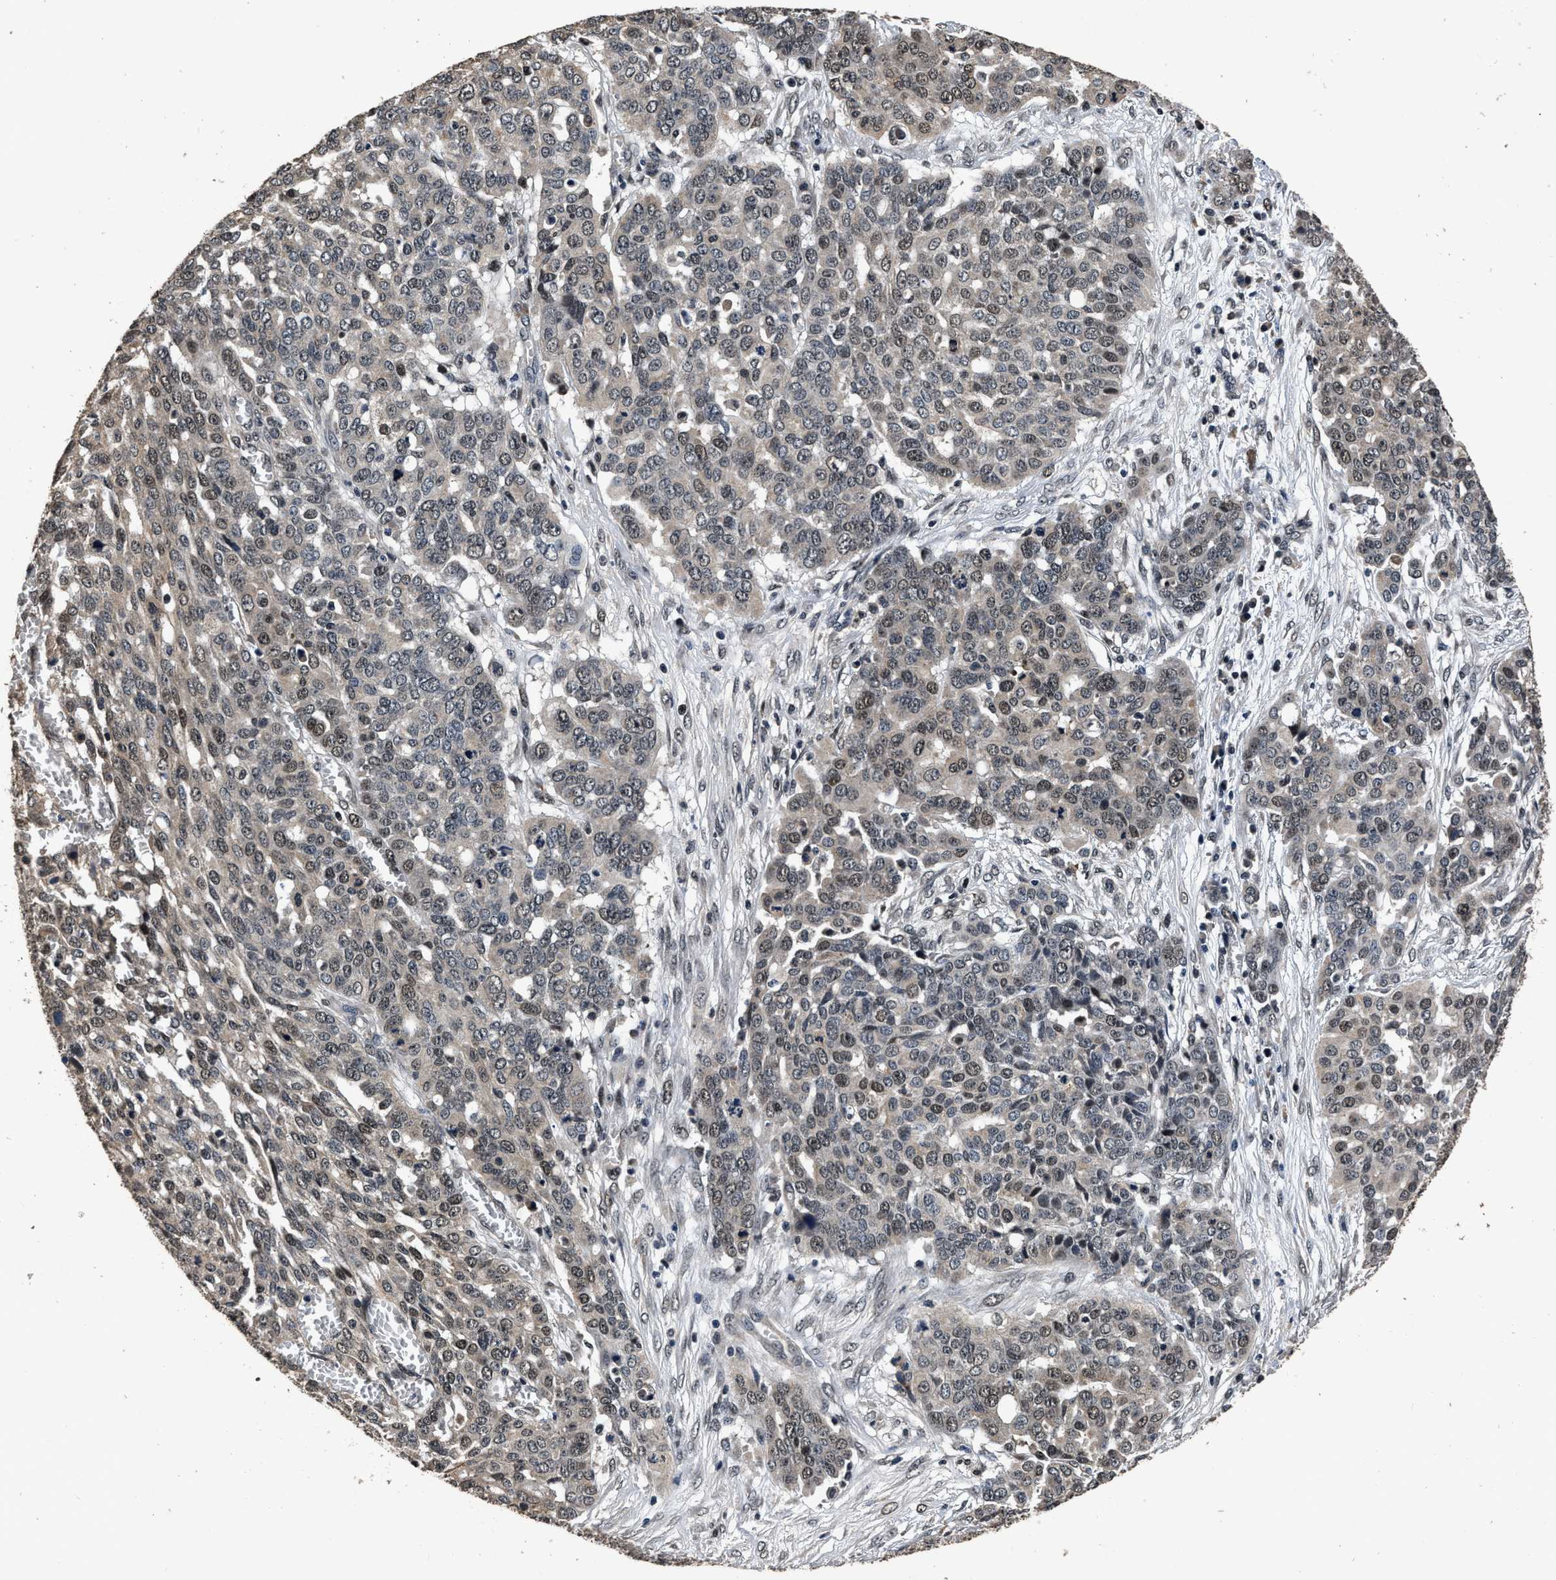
{"staining": {"intensity": "weak", "quantity": "25%-75%", "location": "nuclear"}, "tissue": "ovarian cancer", "cell_type": "Tumor cells", "image_type": "cancer", "snomed": [{"axis": "morphology", "description": "Cystadenocarcinoma, serous, NOS"}, {"axis": "topography", "description": "Soft tissue"}, {"axis": "topography", "description": "Ovary"}], "caption": "Protein expression analysis of human ovarian cancer reveals weak nuclear staining in about 25%-75% of tumor cells. (brown staining indicates protein expression, while blue staining denotes nuclei).", "gene": "CSTF1", "patient": {"sex": "female", "age": 57}}